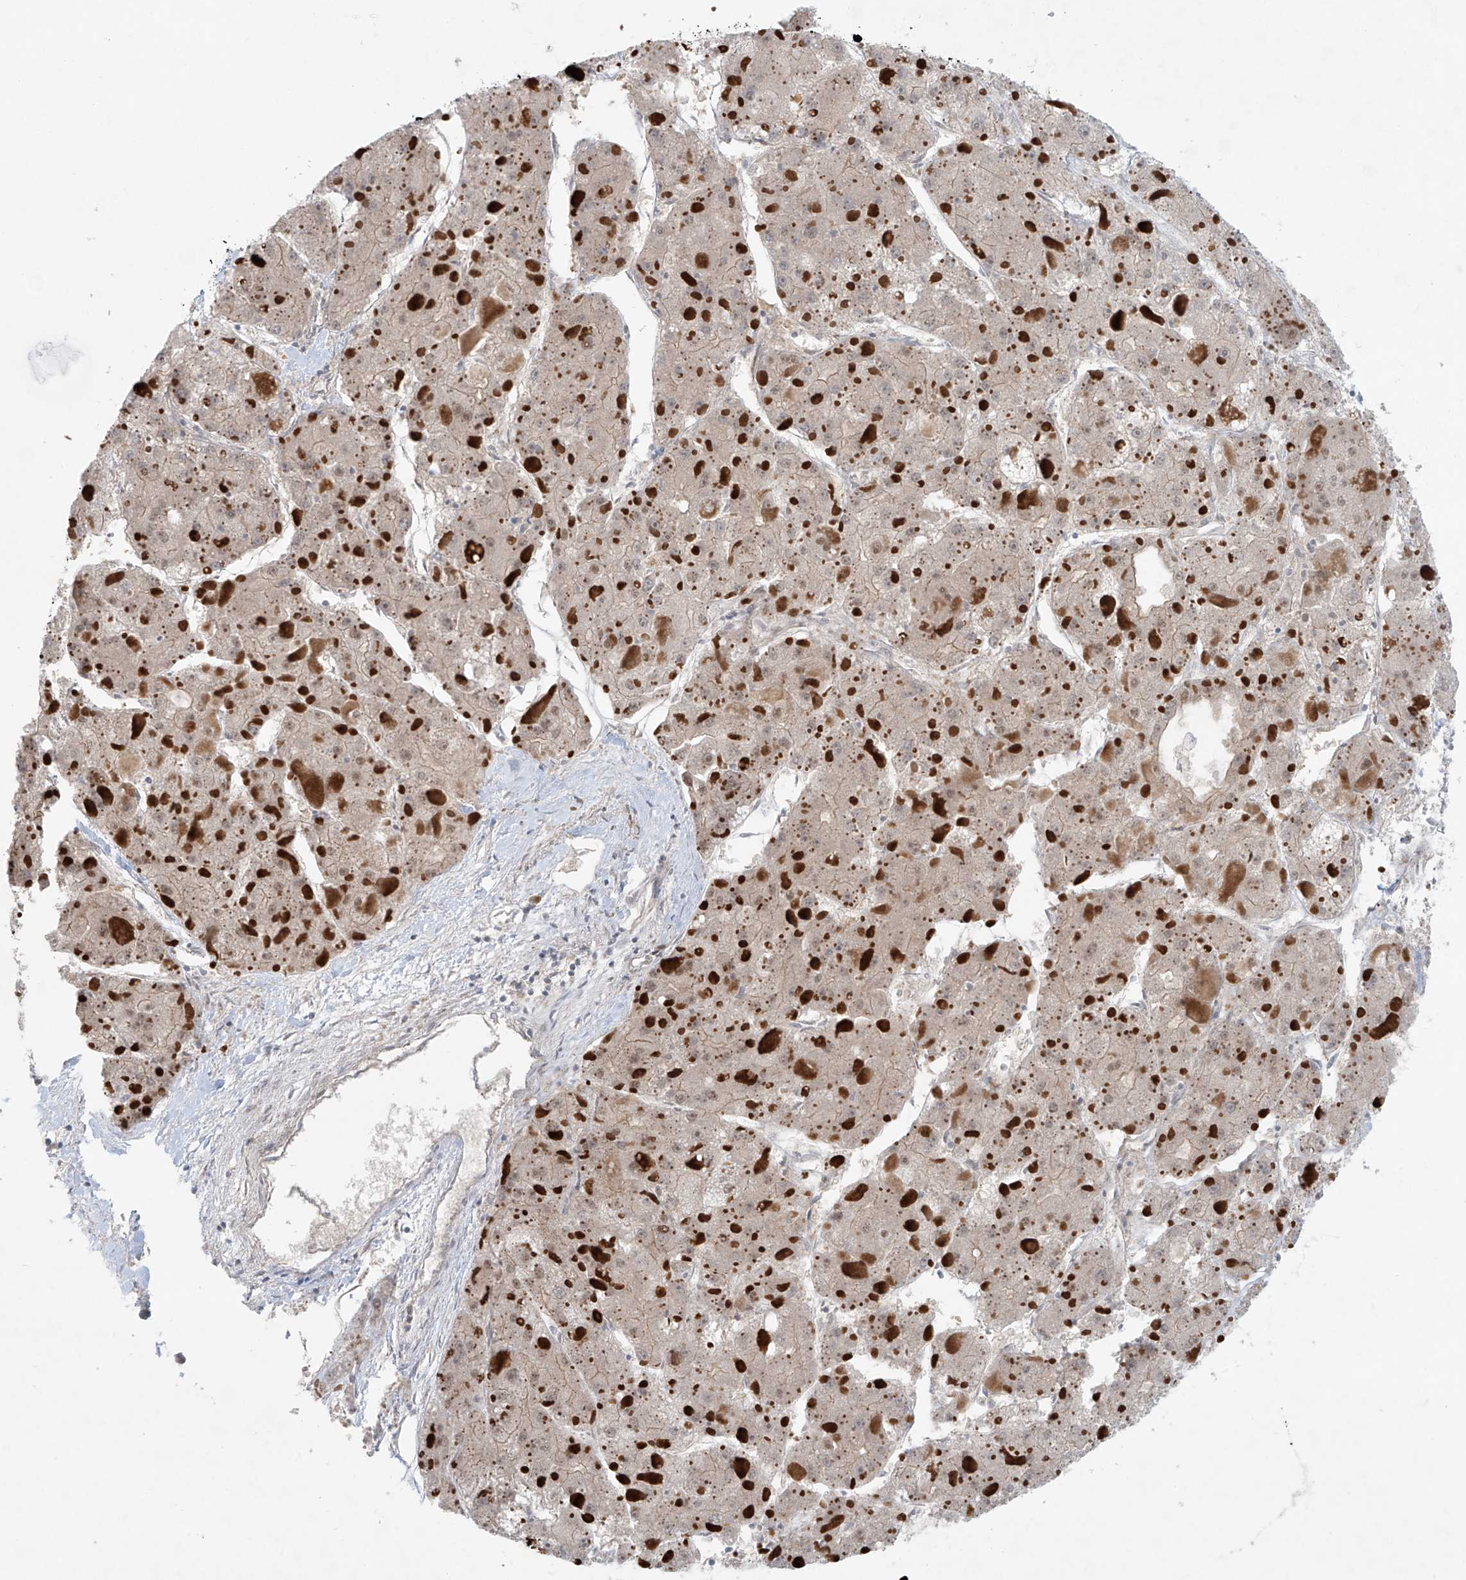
{"staining": {"intensity": "negative", "quantity": "none", "location": "none"}, "tissue": "liver cancer", "cell_type": "Tumor cells", "image_type": "cancer", "snomed": [{"axis": "morphology", "description": "Carcinoma, Hepatocellular, NOS"}, {"axis": "topography", "description": "Liver"}], "caption": "DAB (3,3'-diaminobenzidine) immunohistochemical staining of liver cancer reveals no significant positivity in tumor cells.", "gene": "PPAT", "patient": {"sex": "female", "age": 73}}